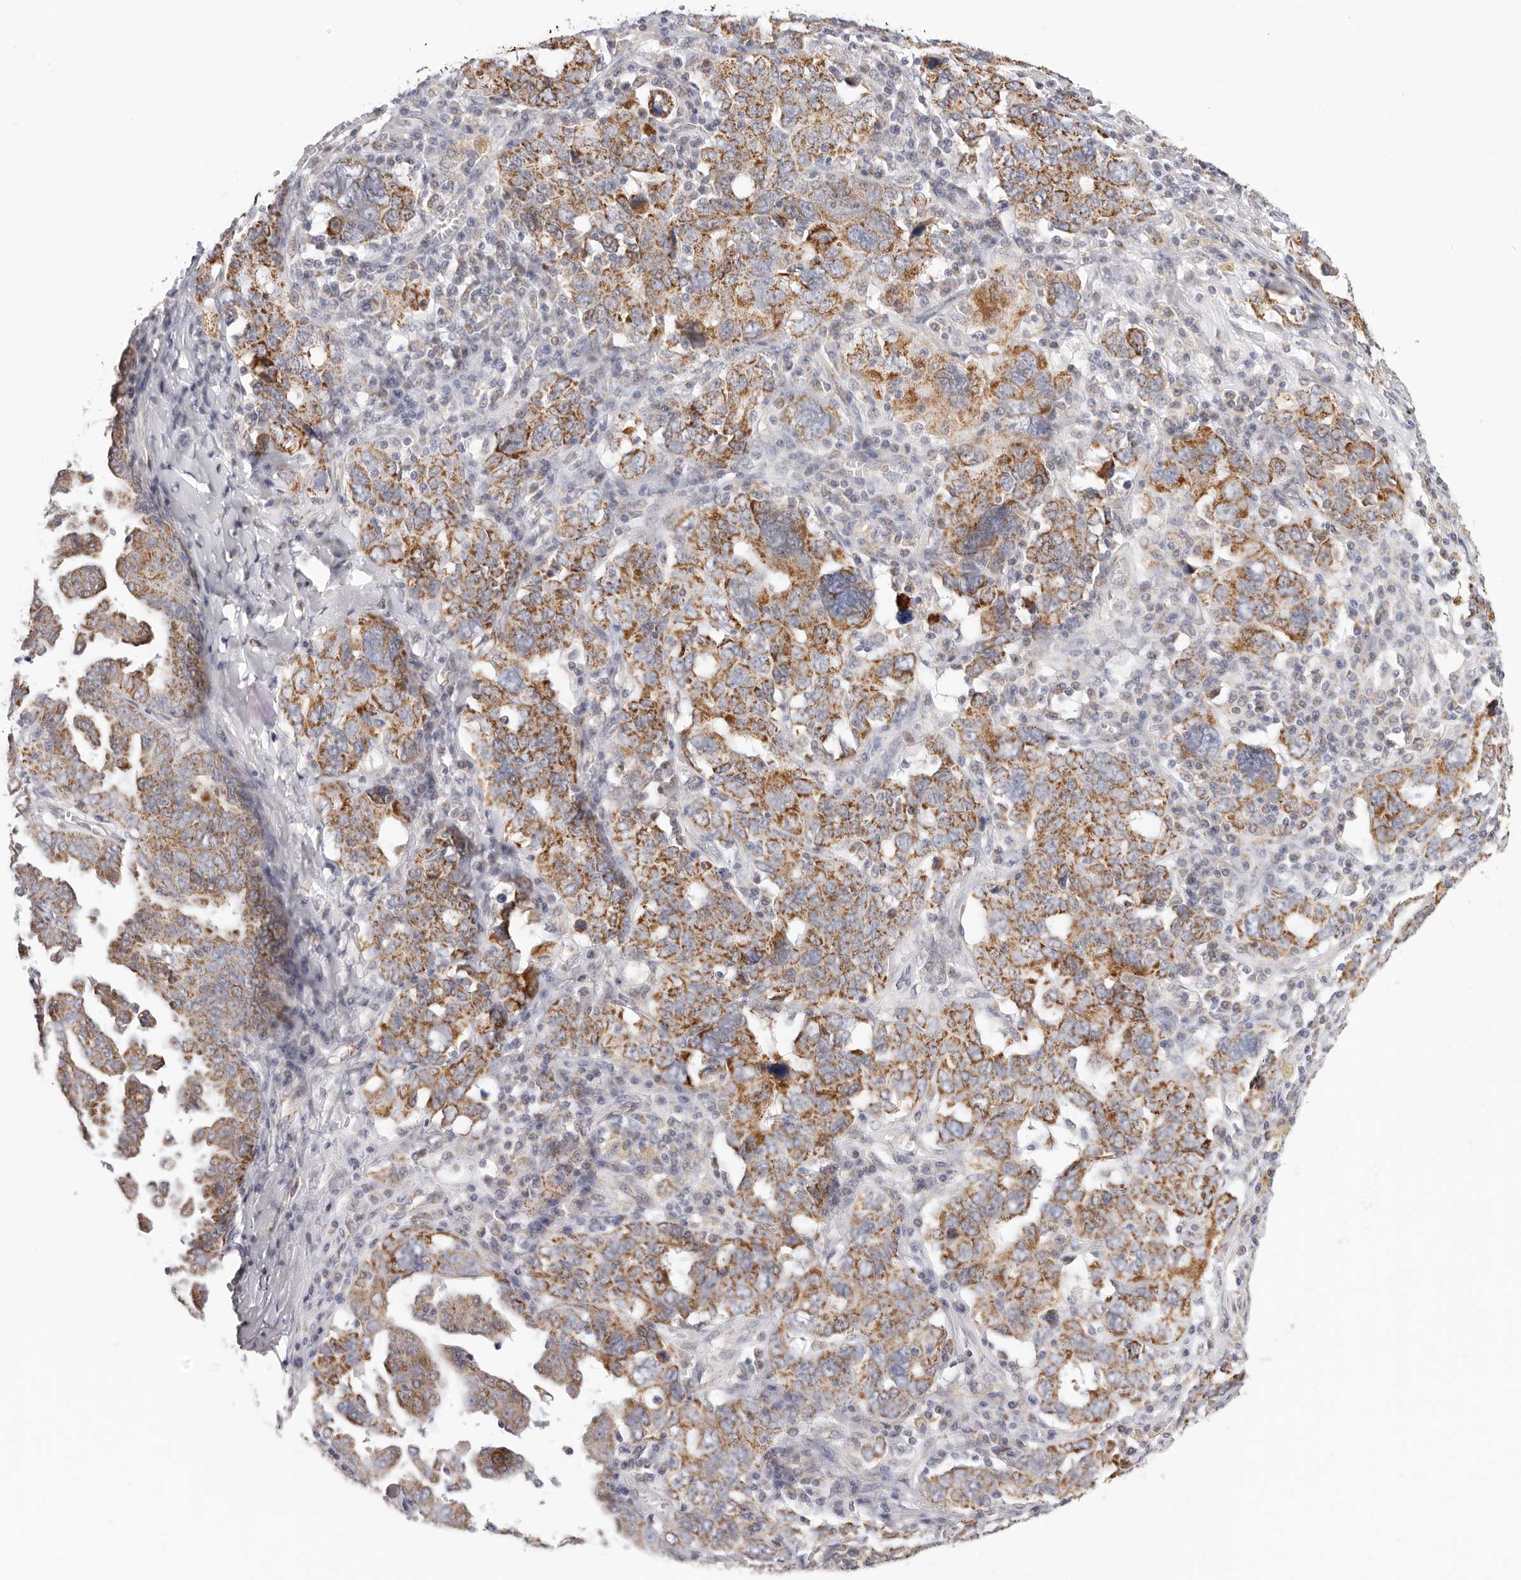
{"staining": {"intensity": "moderate", "quantity": "25%-75%", "location": "cytoplasmic/membranous"}, "tissue": "ovarian cancer", "cell_type": "Tumor cells", "image_type": "cancer", "snomed": [{"axis": "morphology", "description": "Carcinoma, endometroid"}, {"axis": "topography", "description": "Ovary"}], "caption": "Immunohistochemistry micrograph of ovarian cancer stained for a protein (brown), which exhibits medium levels of moderate cytoplasmic/membranous positivity in about 25%-75% of tumor cells.", "gene": "AFDN", "patient": {"sex": "female", "age": 62}}